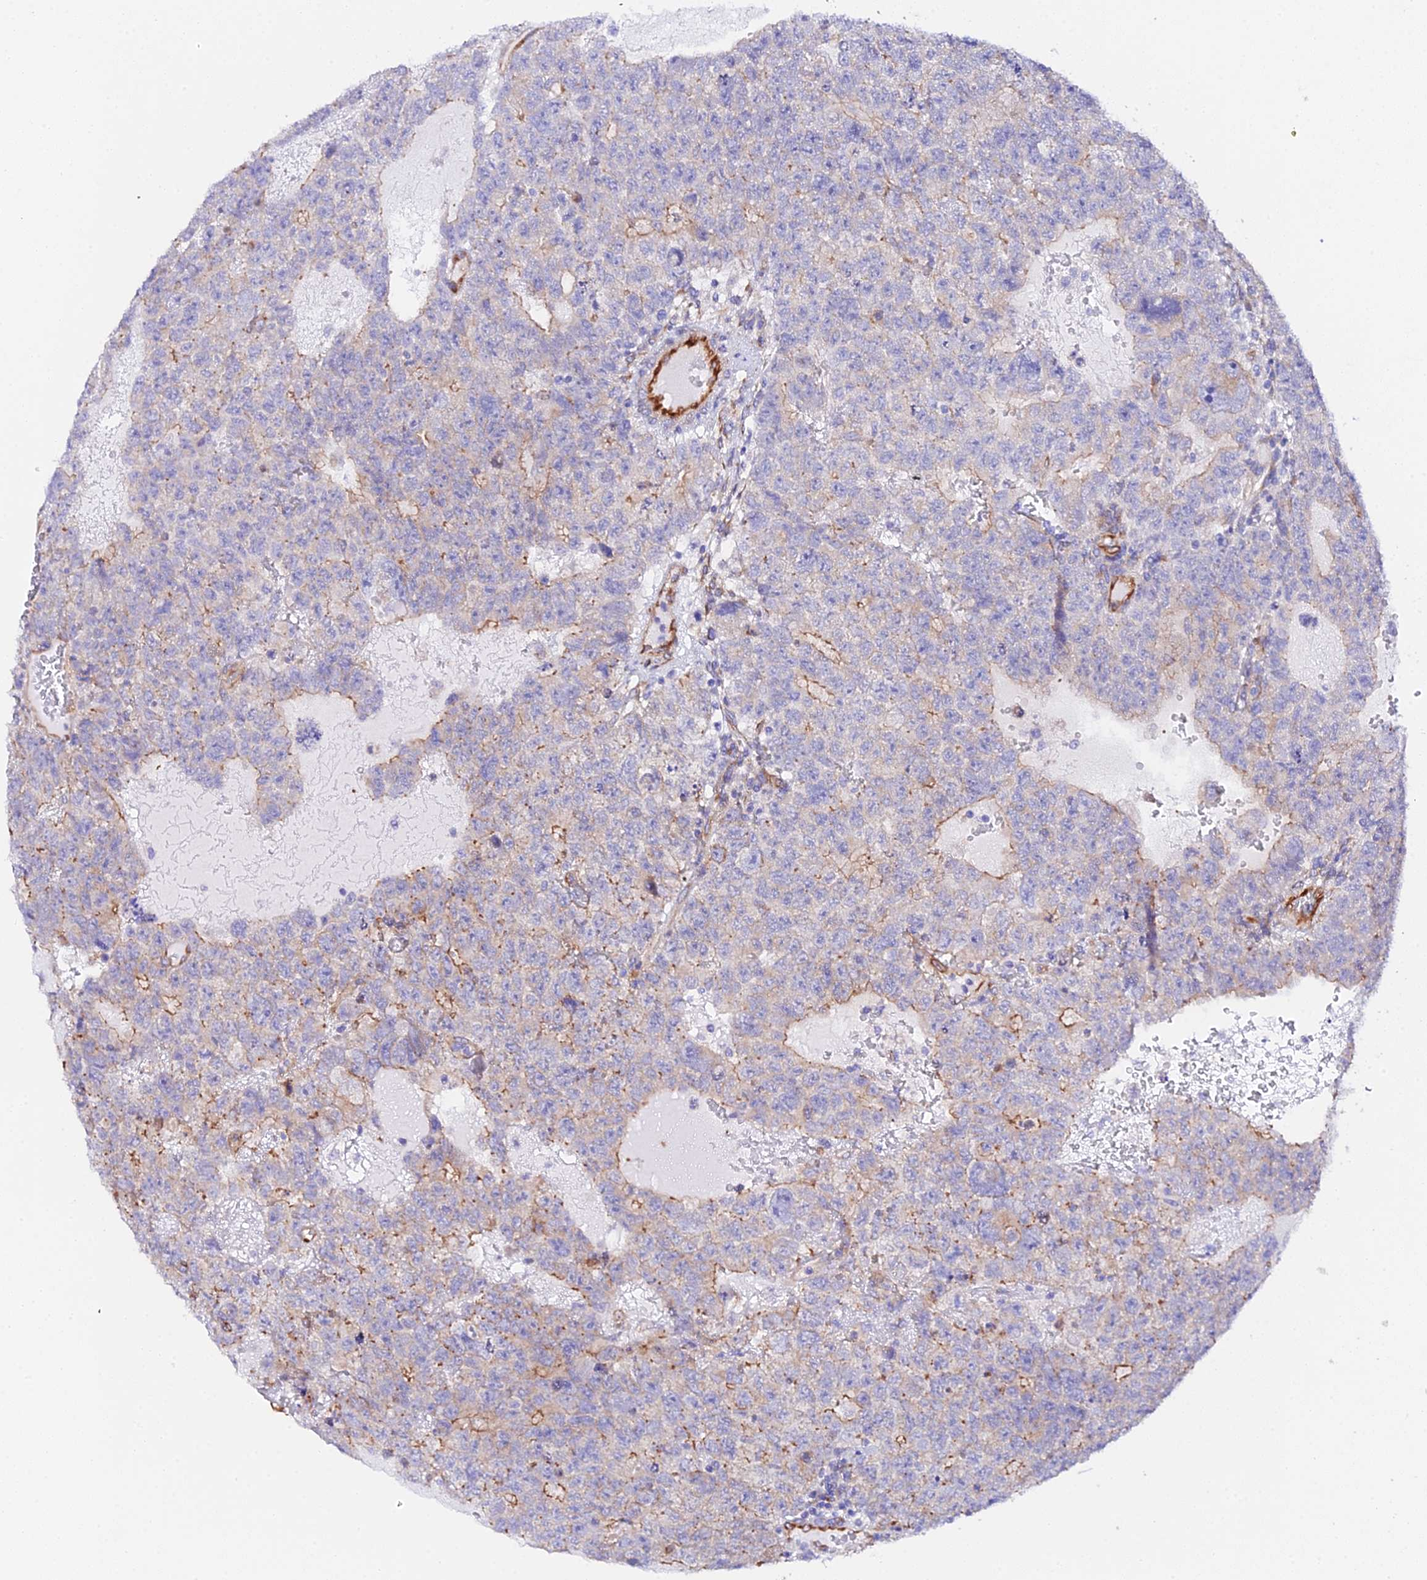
{"staining": {"intensity": "moderate", "quantity": "<25%", "location": "cytoplasmic/membranous"}, "tissue": "testis cancer", "cell_type": "Tumor cells", "image_type": "cancer", "snomed": [{"axis": "morphology", "description": "Carcinoma, Embryonal, NOS"}, {"axis": "topography", "description": "Testis"}], "caption": "Human testis cancer (embryonal carcinoma) stained with a brown dye exhibits moderate cytoplasmic/membranous positive expression in about <25% of tumor cells.", "gene": "CFAP45", "patient": {"sex": "male", "age": 26}}